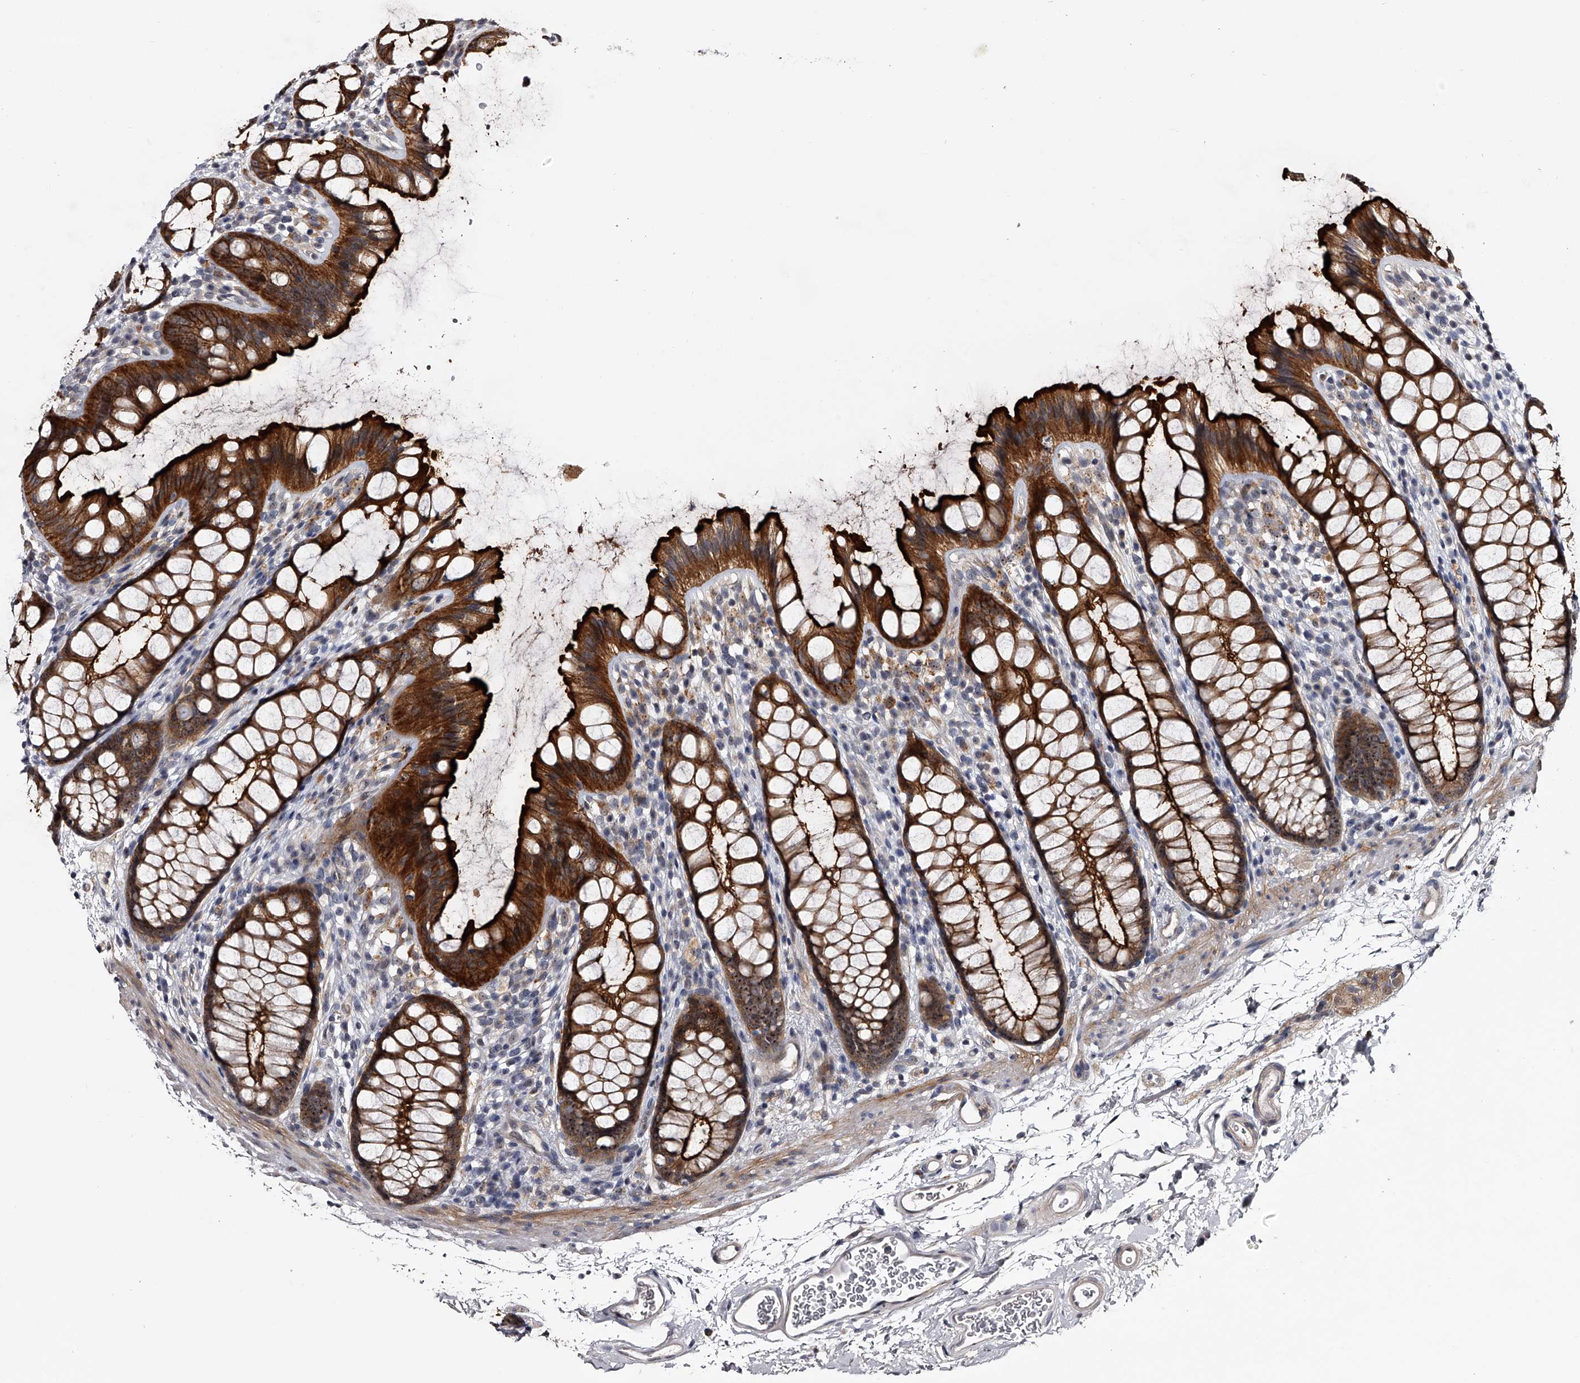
{"staining": {"intensity": "strong", "quantity": ">75%", "location": "cytoplasmic/membranous"}, "tissue": "rectum", "cell_type": "Glandular cells", "image_type": "normal", "snomed": [{"axis": "morphology", "description": "Normal tissue, NOS"}, {"axis": "topography", "description": "Rectum"}], "caption": "Strong cytoplasmic/membranous protein positivity is identified in approximately >75% of glandular cells in rectum. Using DAB (brown) and hematoxylin (blue) stains, captured at high magnification using brightfield microscopy.", "gene": "MDN1", "patient": {"sex": "female", "age": 65}}